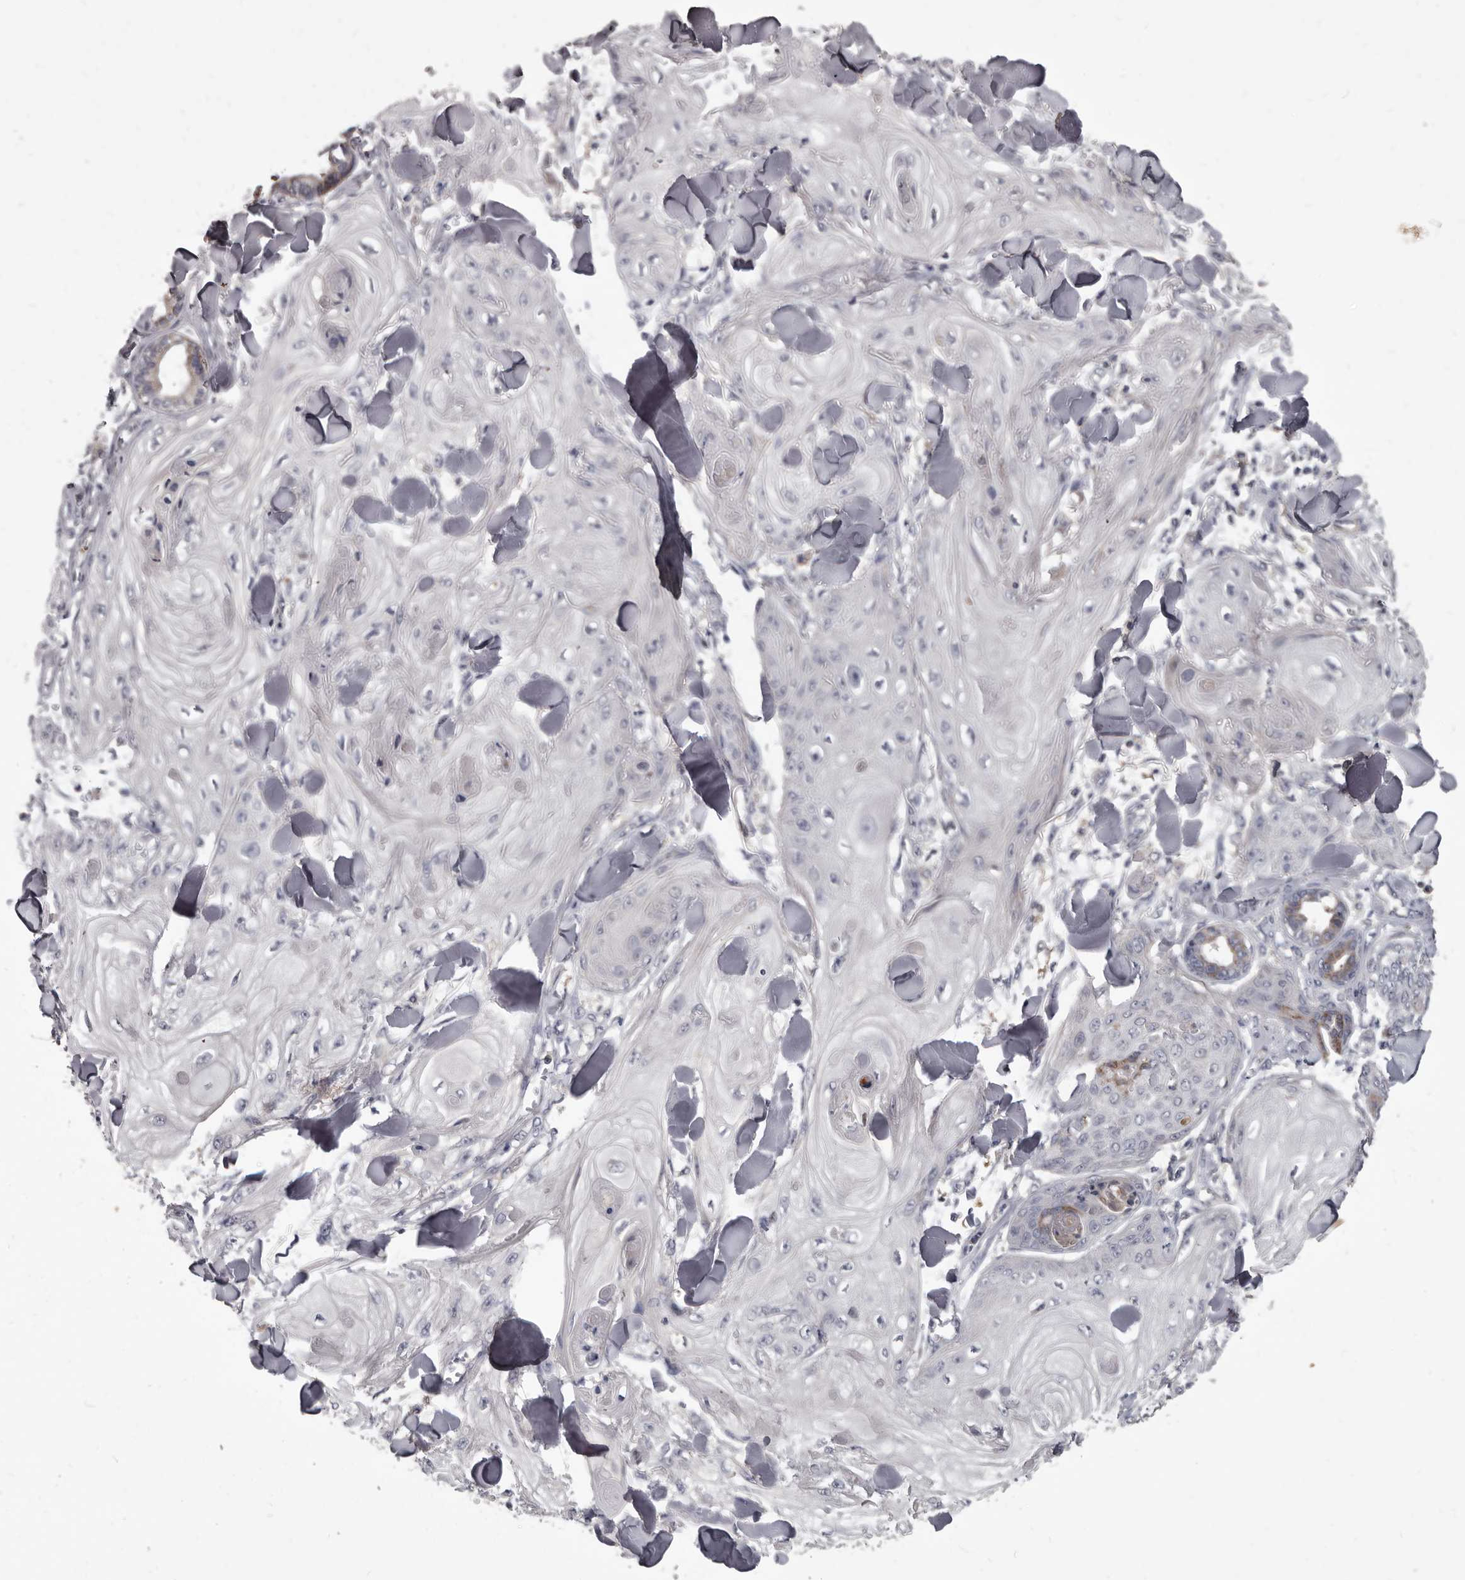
{"staining": {"intensity": "negative", "quantity": "none", "location": "none"}, "tissue": "skin cancer", "cell_type": "Tumor cells", "image_type": "cancer", "snomed": [{"axis": "morphology", "description": "Squamous cell carcinoma, NOS"}, {"axis": "topography", "description": "Skin"}], "caption": "Immunohistochemistry (IHC) of human skin cancer demonstrates no staining in tumor cells. (Stains: DAB immunohistochemistry (IHC) with hematoxylin counter stain, Microscopy: brightfield microscopy at high magnification).", "gene": "ALDH5A1", "patient": {"sex": "male", "age": 74}}